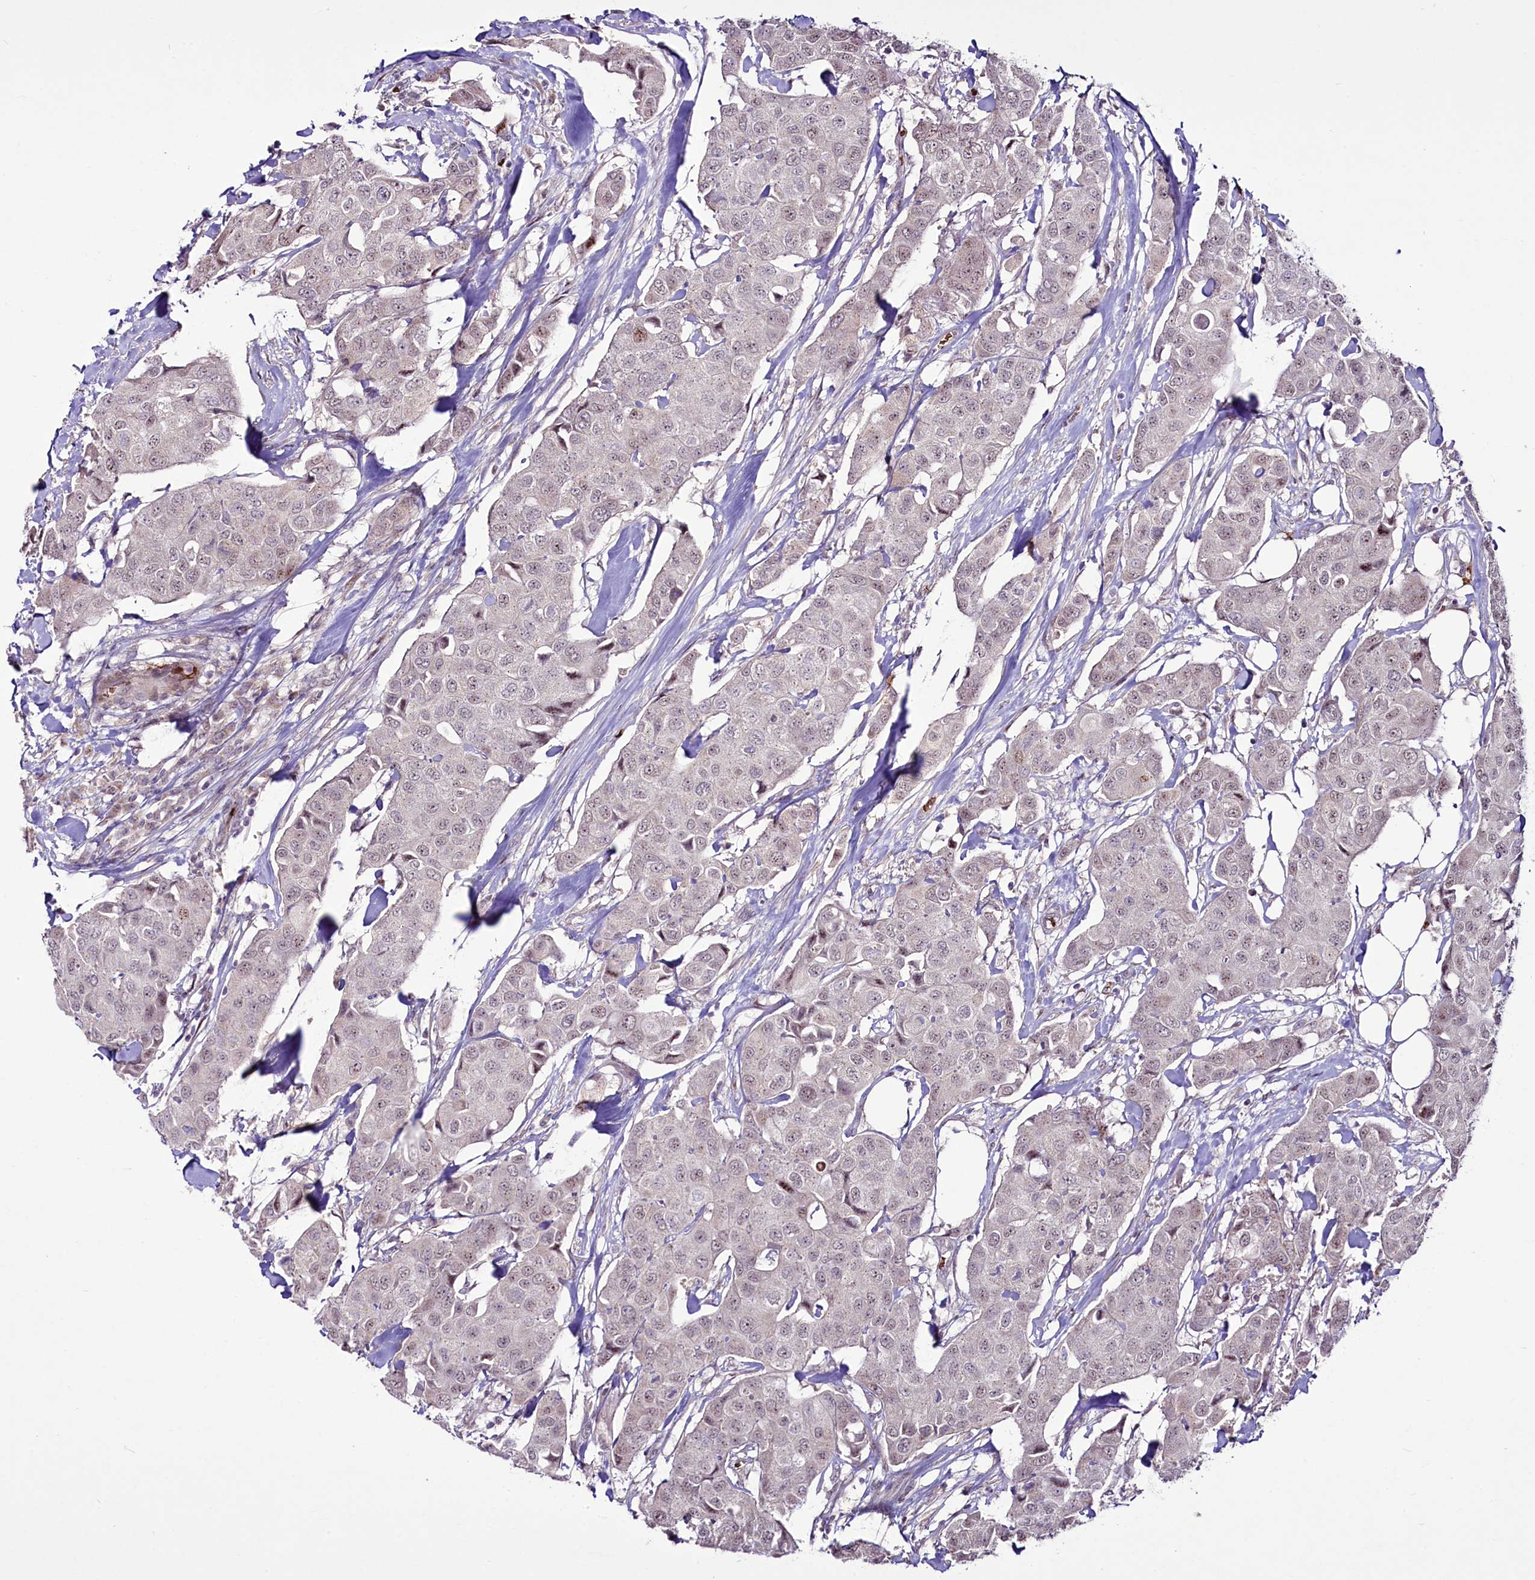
{"staining": {"intensity": "weak", "quantity": "25%-75%", "location": "nuclear"}, "tissue": "breast cancer", "cell_type": "Tumor cells", "image_type": "cancer", "snomed": [{"axis": "morphology", "description": "Duct carcinoma"}, {"axis": "topography", "description": "Breast"}], "caption": "Brown immunohistochemical staining in human intraductal carcinoma (breast) shows weak nuclear staining in about 25%-75% of tumor cells.", "gene": "SUSD3", "patient": {"sex": "female", "age": 80}}